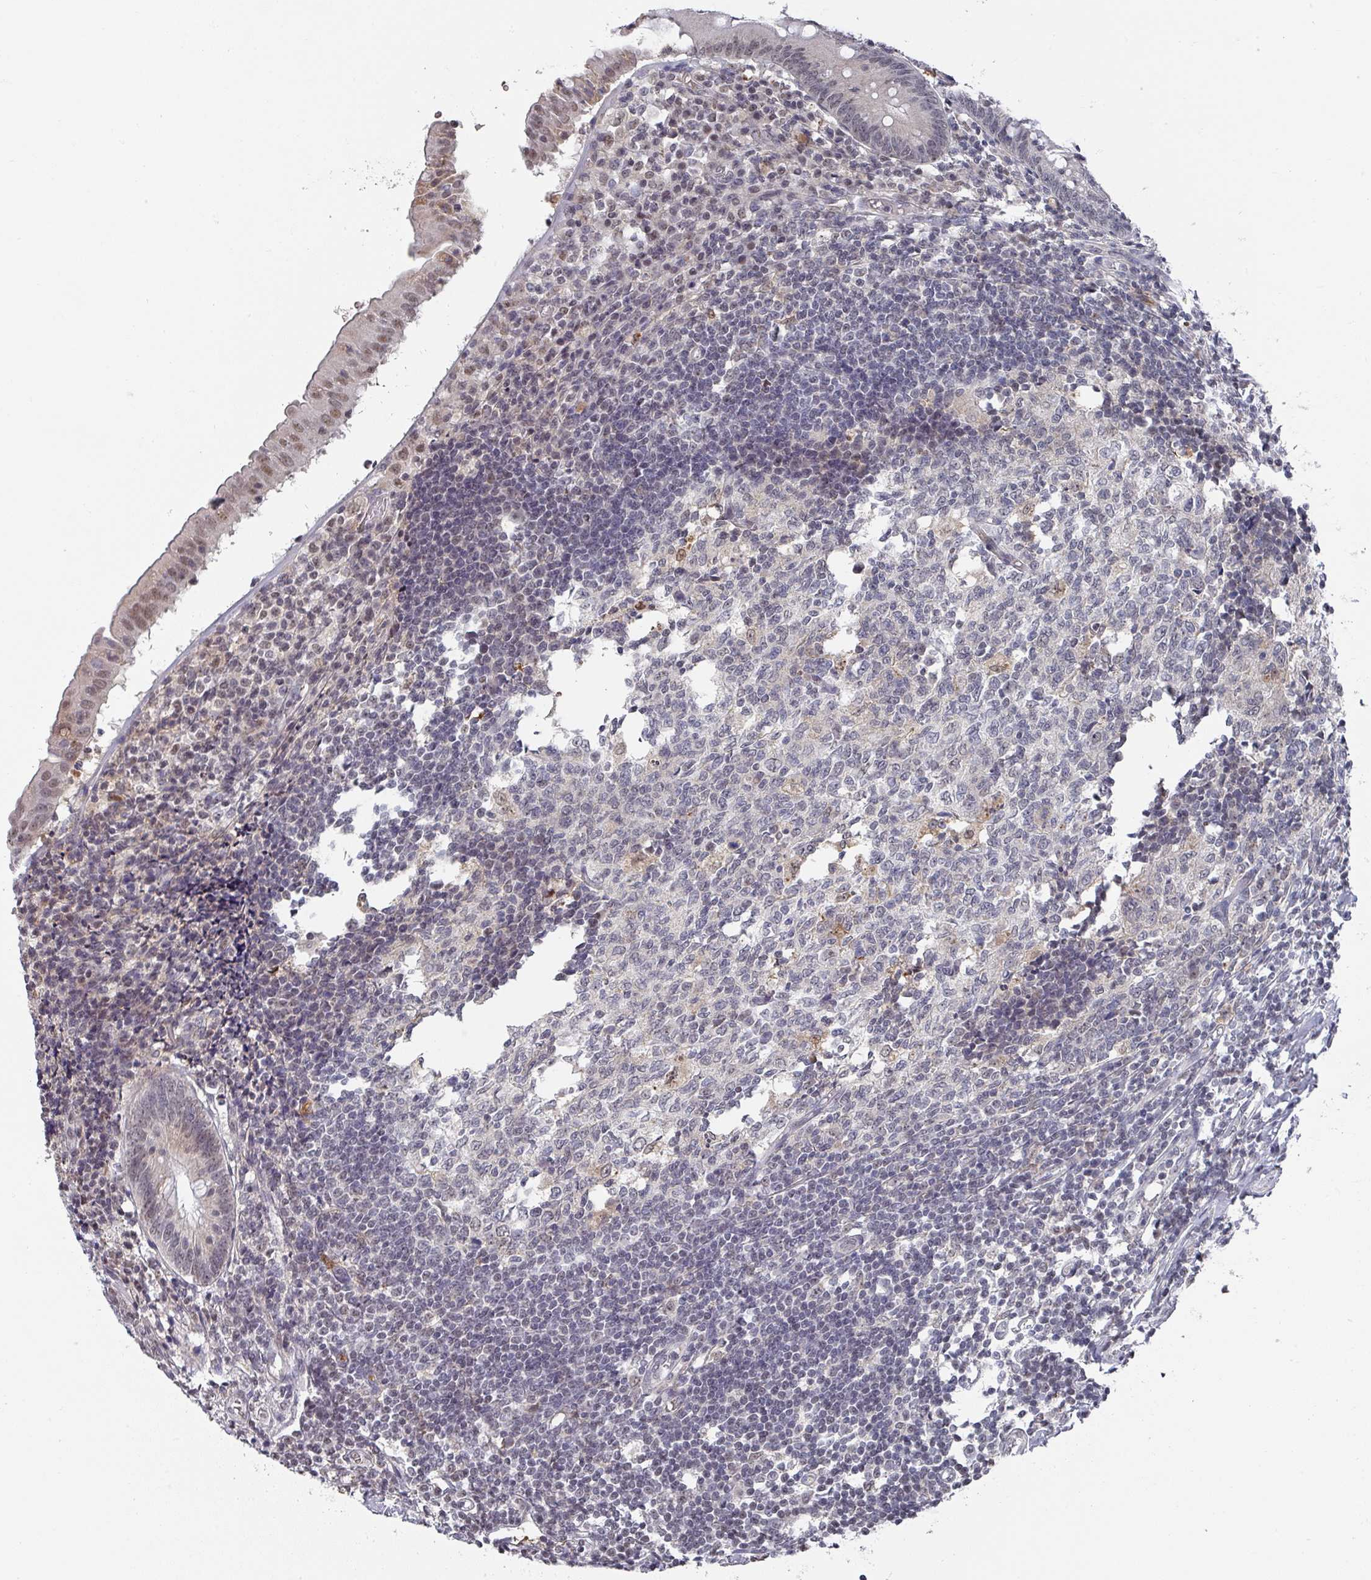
{"staining": {"intensity": "weak", "quantity": "25%-75%", "location": "nuclear"}, "tissue": "appendix", "cell_type": "Glandular cells", "image_type": "normal", "snomed": [{"axis": "morphology", "description": "Normal tissue, NOS"}, {"axis": "topography", "description": "Appendix"}], "caption": "This histopathology image demonstrates normal appendix stained with immunohistochemistry to label a protein in brown. The nuclear of glandular cells show weak positivity for the protein. Nuclei are counter-stained blue.", "gene": "ZNF654", "patient": {"sex": "male", "age": 55}}